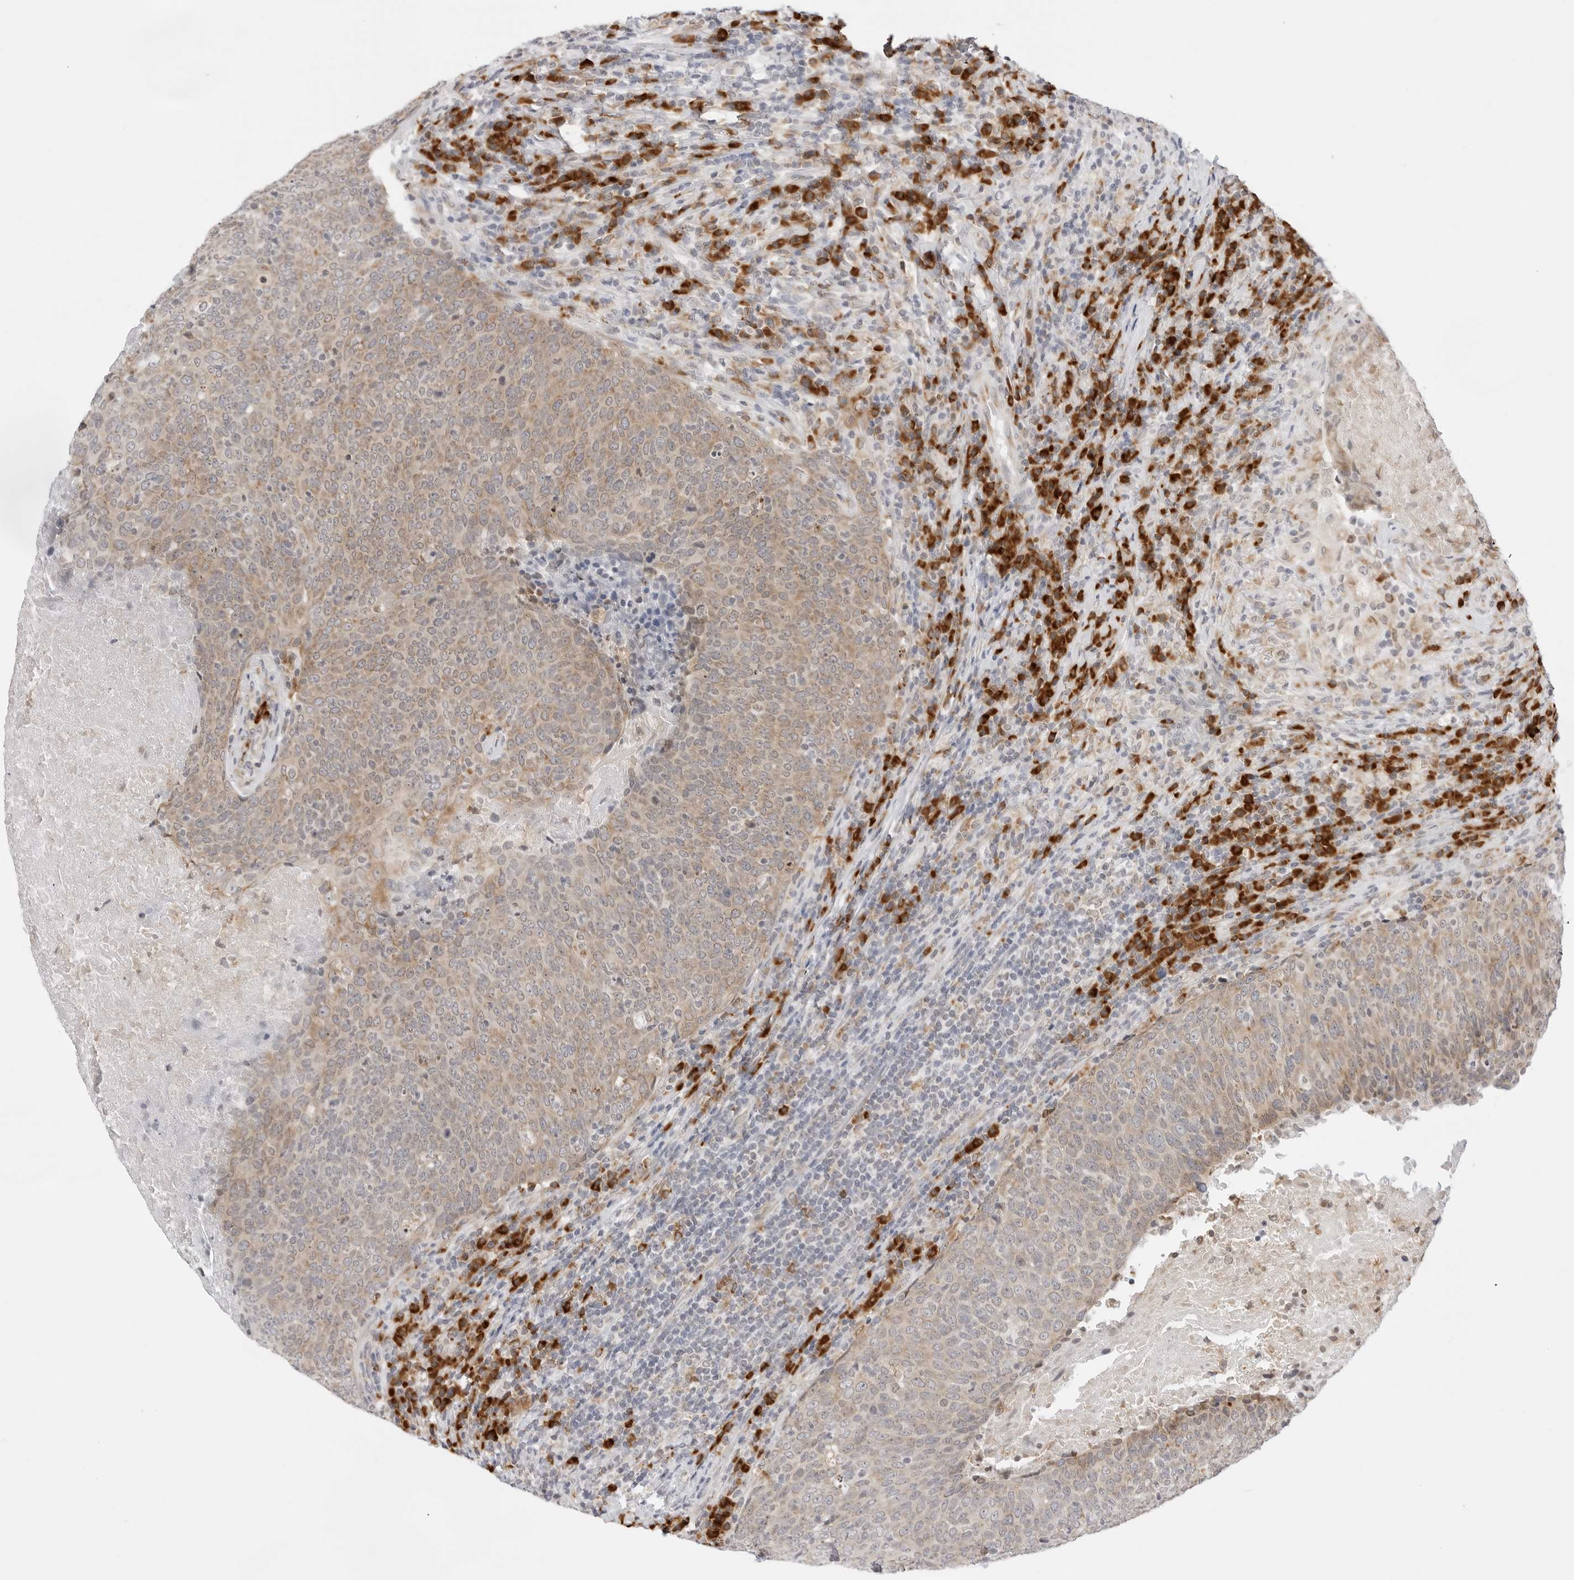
{"staining": {"intensity": "weak", "quantity": "25%-75%", "location": "cytoplasmic/membranous"}, "tissue": "head and neck cancer", "cell_type": "Tumor cells", "image_type": "cancer", "snomed": [{"axis": "morphology", "description": "Squamous cell carcinoma, NOS"}, {"axis": "morphology", "description": "Squamous cell carcinoma, metastatic, NOS"}, {"axis": "topography", "description": "Lymph node"}, {"axis": "topography", "description": "Head-Neck"}], "caption": "Head and neck metastatic squamous cell carcinoma was stained to show a protein in brown. There is low levels of weak cytoplasmic/membranous staining in approximately 25%-75% of tumor cells. Immunohistochemistry (ihc) stains the protein of interest in brown and the nuclei are stained blue.", "gene": "RPN1", "patient": {"sex": "male", "age": 62}}